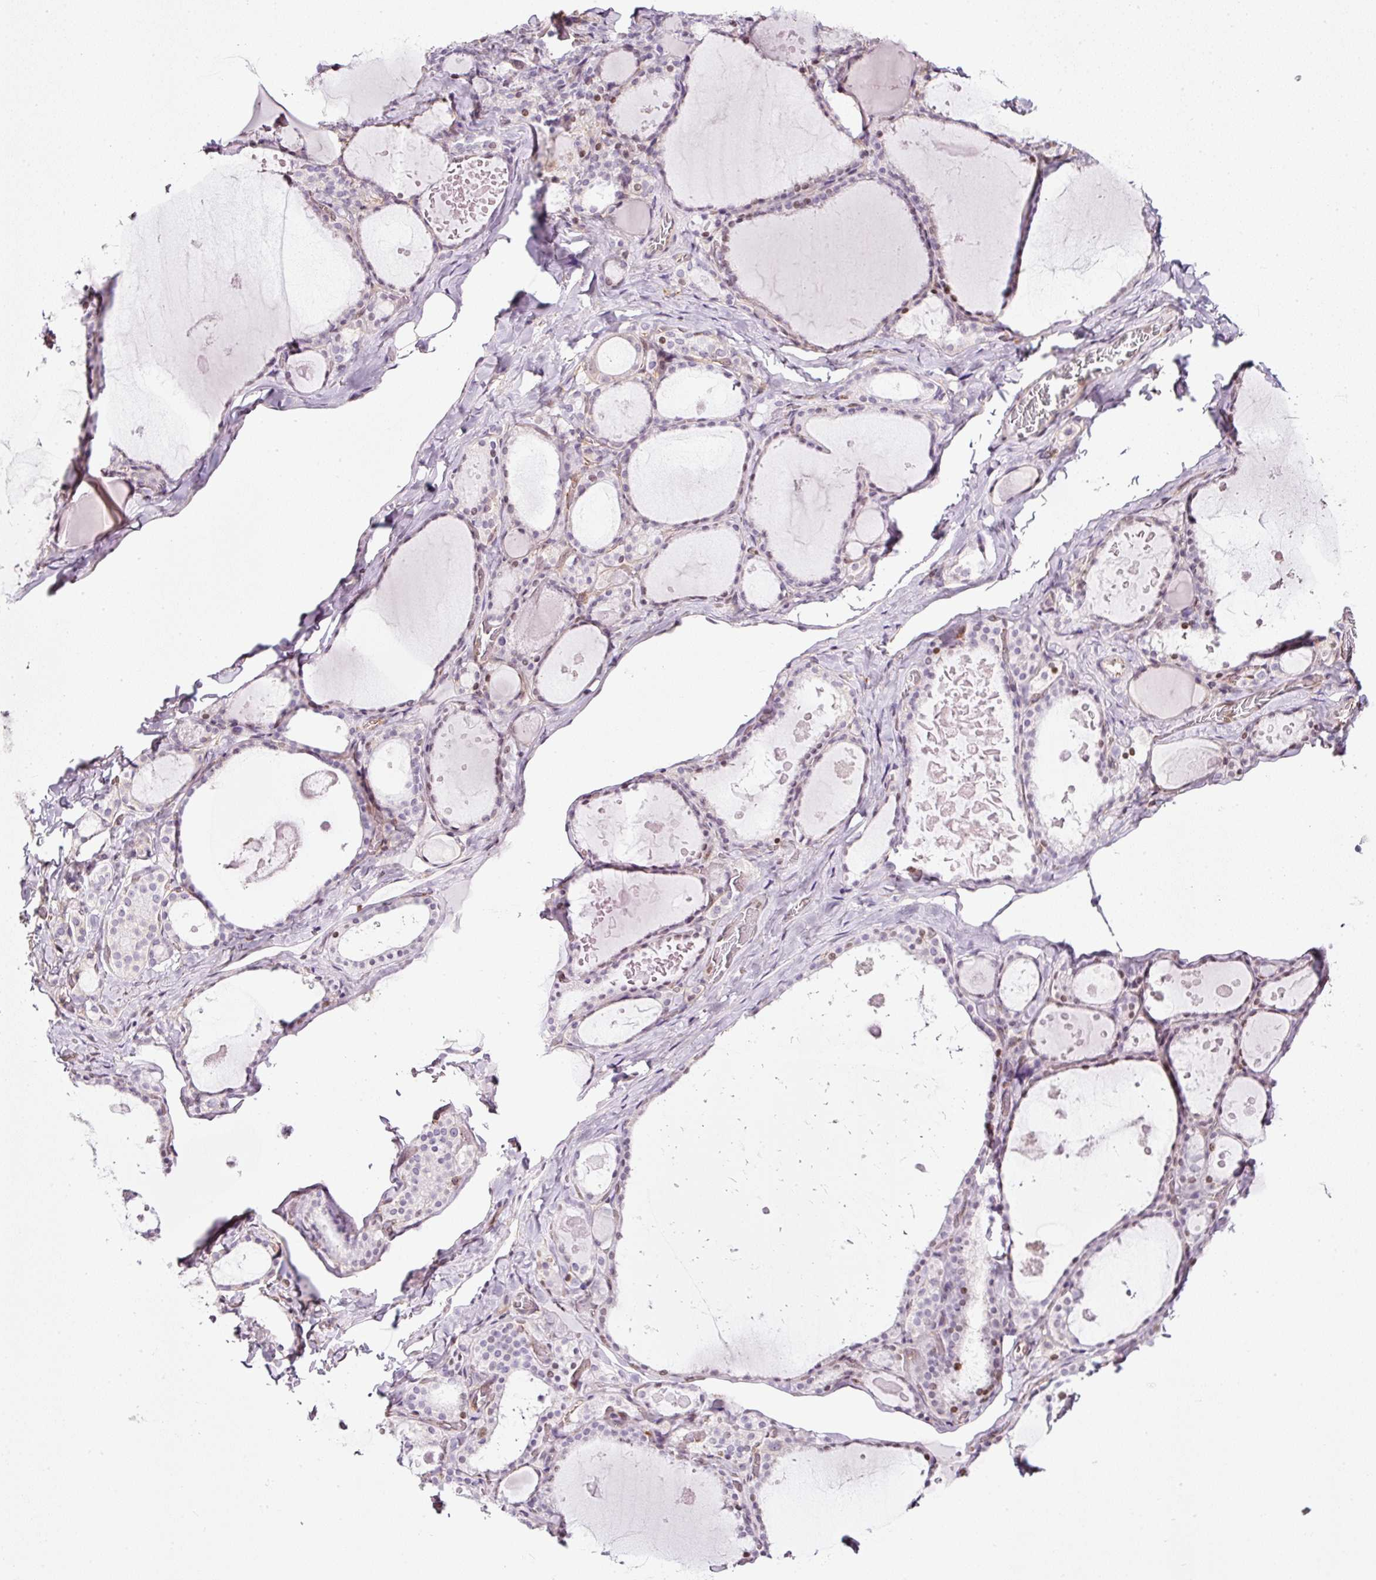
{"staining": {"intensity": "moderate", "quantity": "<25%", "location": "cytoplasmic/membranous"}, "tissue": "thyroid gland", "cell_type": "Glandular cells", "image_type": "normal", "snomed": [{"axis": "morphology", "description": "Normal tissue, NOS"}, {"axis": "topography", "description": "Thyroid gland"}], "caption": "Brown immunohistochemical staining in normal human thyroid gland displays moderate cytoplasmic/membranous expression in approximately <25% of glandular cells.", "gene": "SCNM1", "patient": {"sex": "male", "age": 56}}